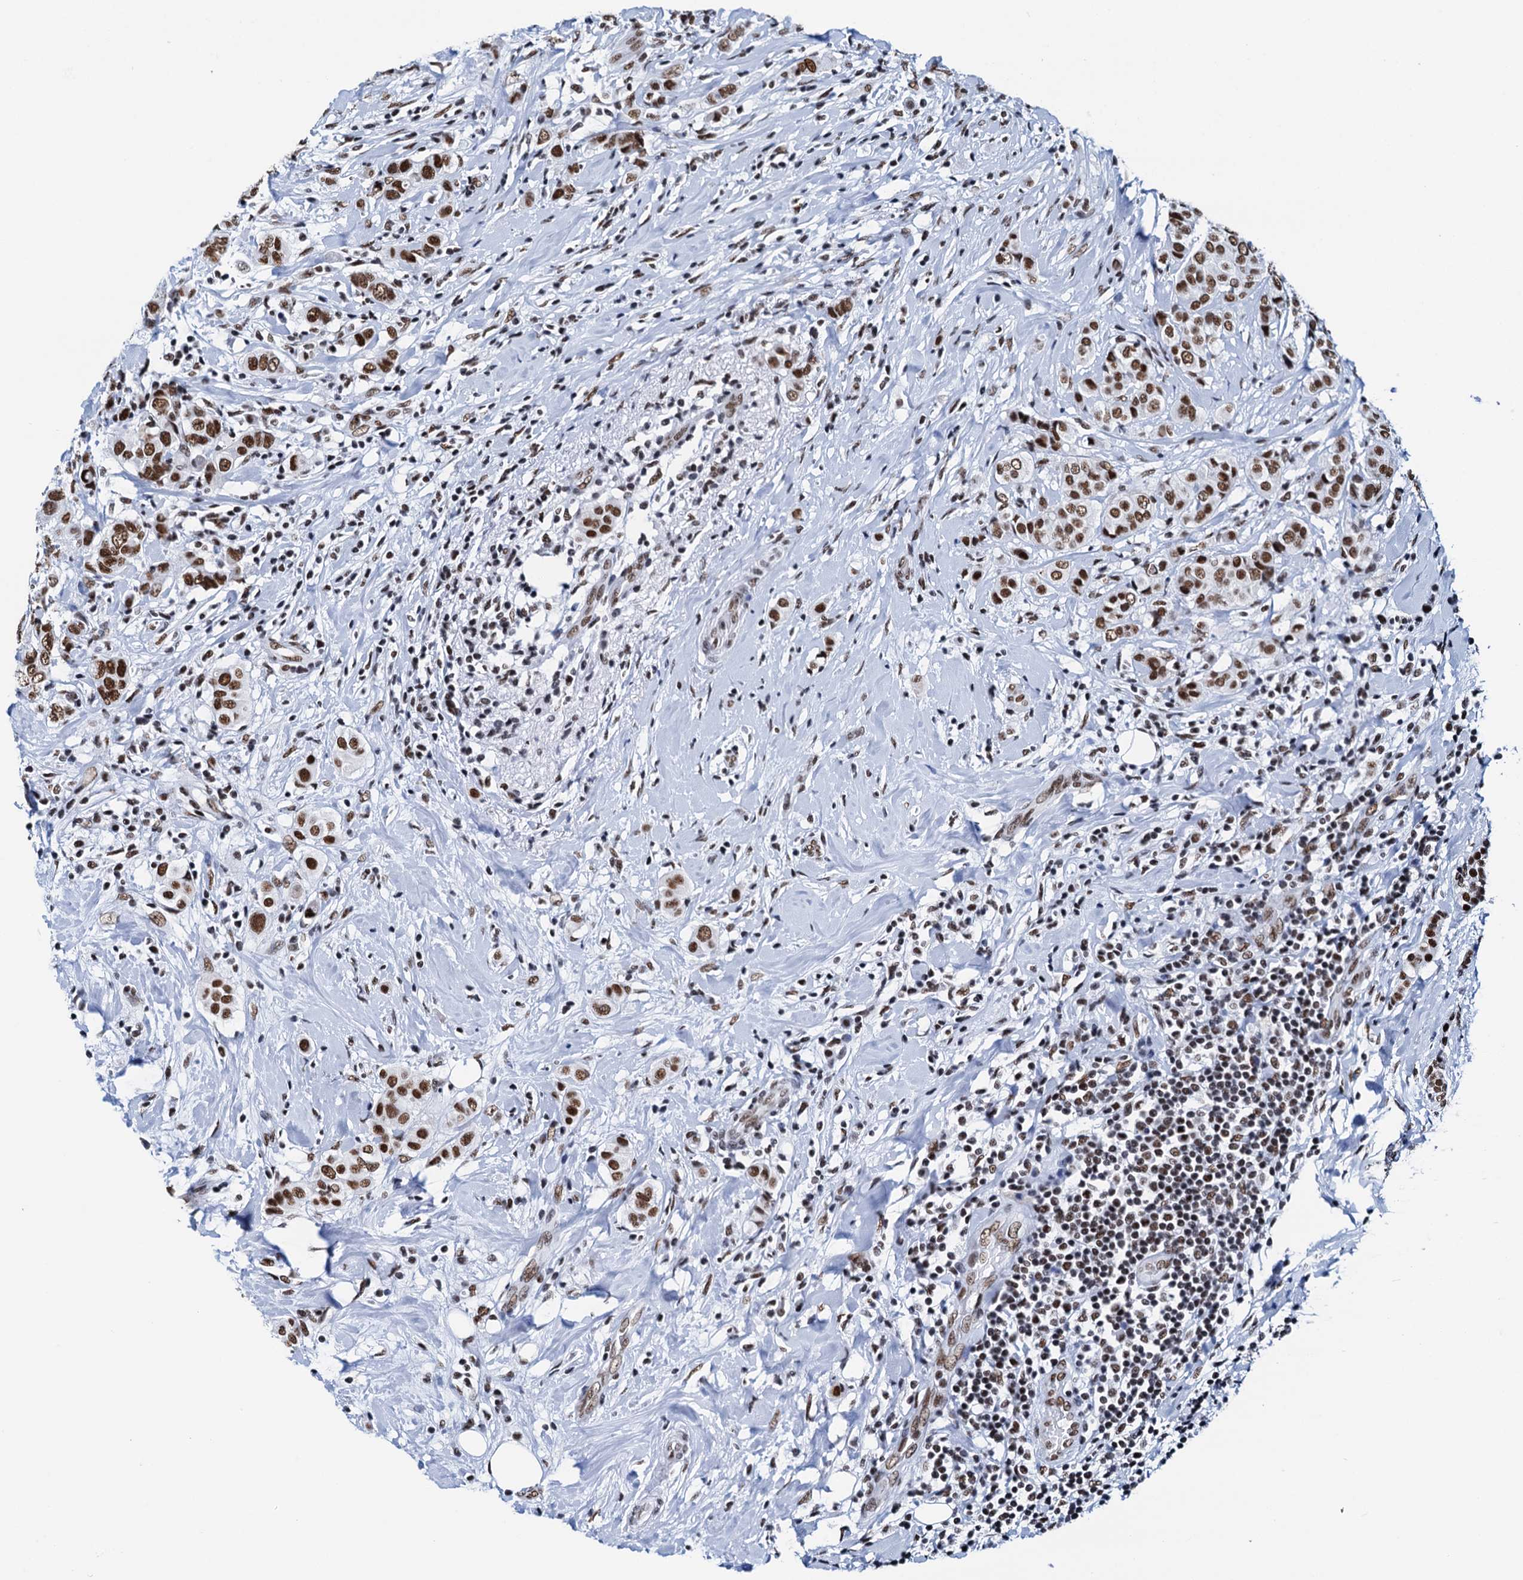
{"staining": {"intensity": "strong", "quantity": ">75%", "location": "nuclear"}, "tissue": "breast cancer", "cell_type": "Tumor cells", "image_type": "cancer", "snomed": [{"axis": "morphology", "description": "Lobular carcinoma"}, {"axis": "topography", "description": "Breast"}], "caption": "Breast lobular carcinoma stained with a brown dye demonstrates strong nuclear positive expression in about >75% of tumor cells.", "gene": "SLTM", "patient": {"sex": "female", "age": 51}}